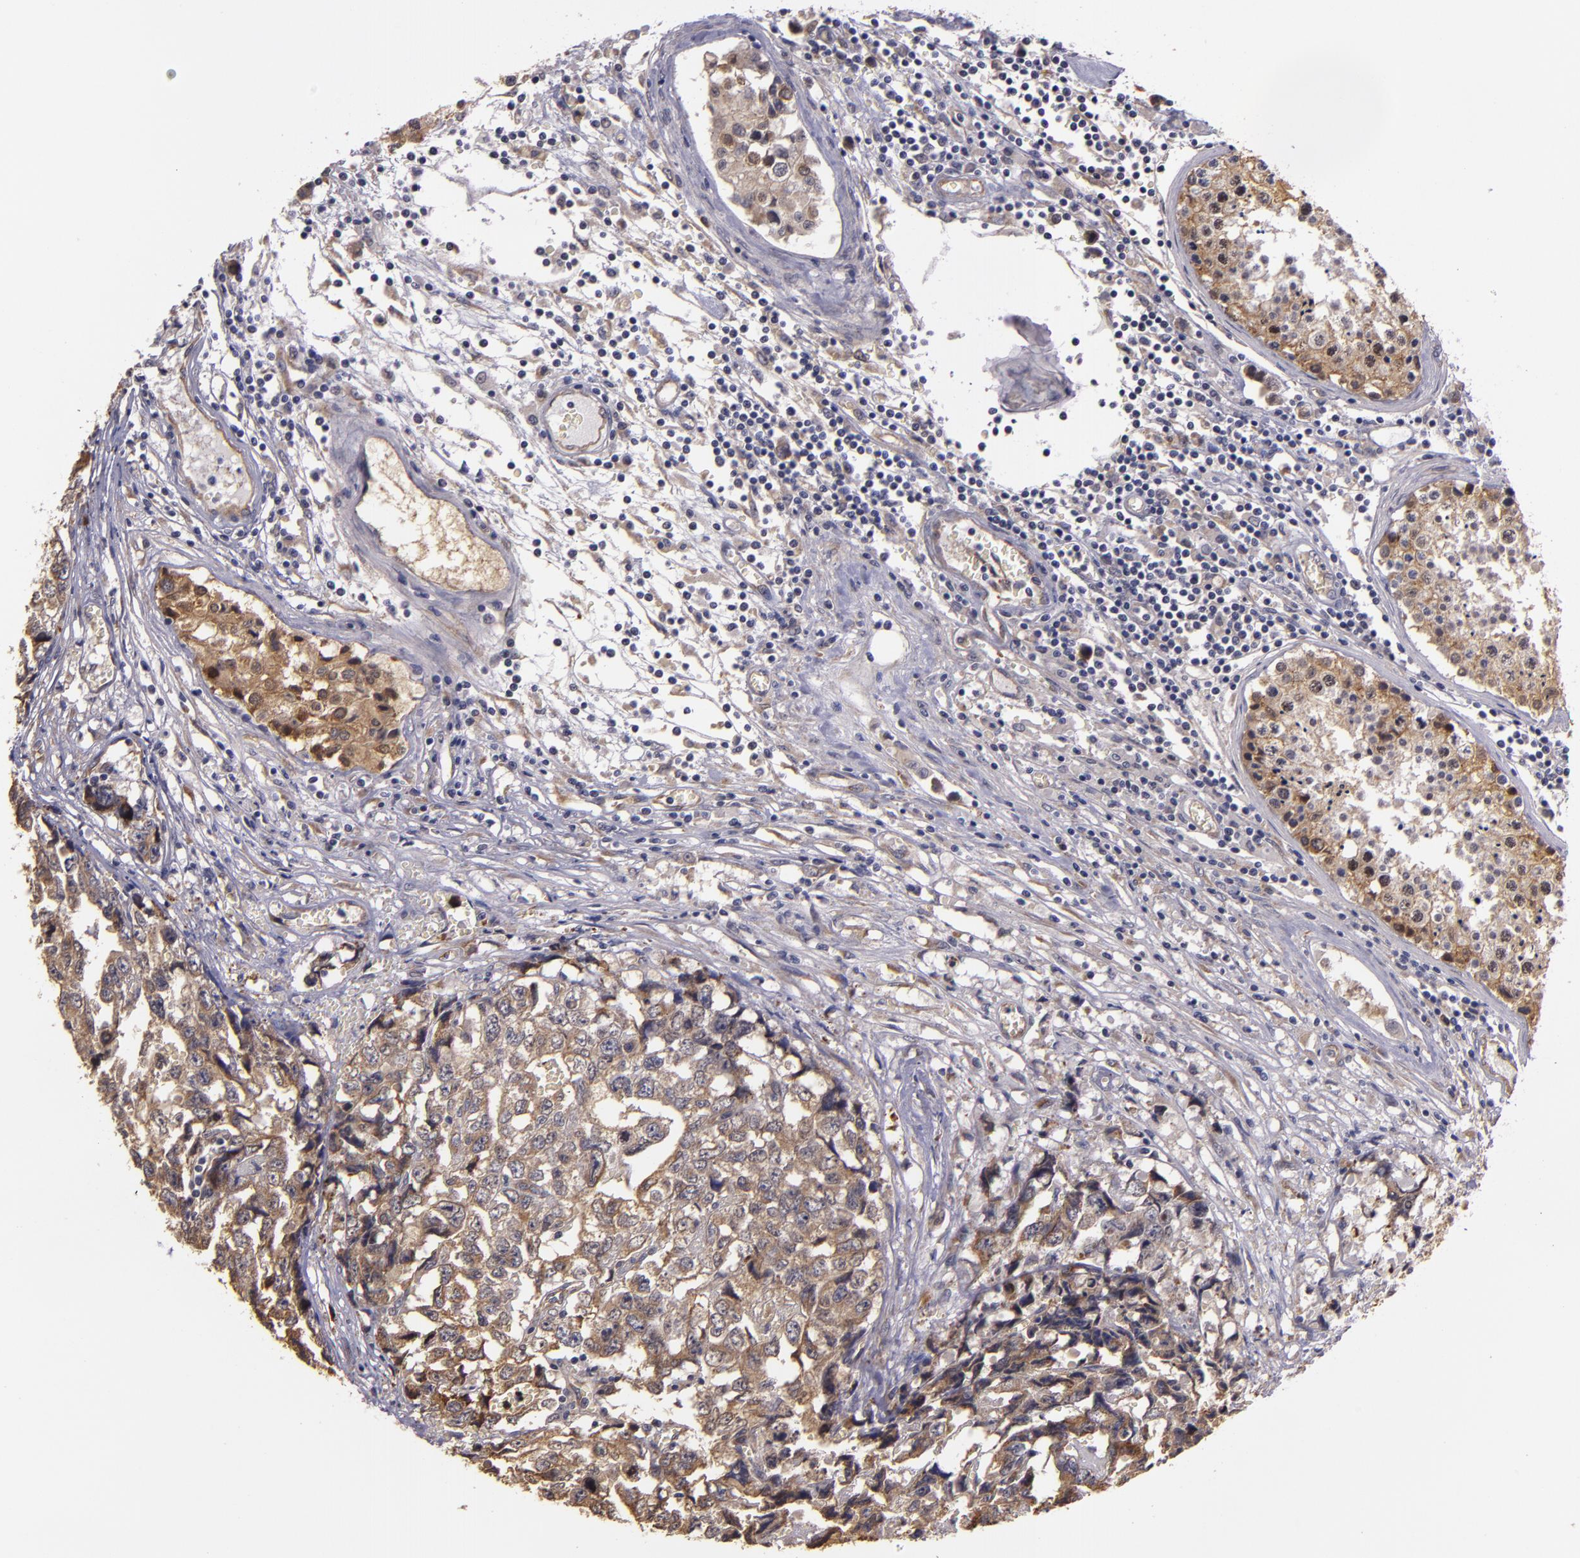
{"staining": {"intensity": "weak", "quantity": "25%-75%", "location": "cytoplasmic/membranous"}, "tissue": "testis cancer", "cell_type": "Tumor cells", "image_type": "cancer", "snomed": [{"axis": "morphology", "description": "Carcinoma, Embryonal, NOS"}, {"axis": "topography", "description": "Testis"}], "caption": "This photomicrograph shows immunohistochemistry staining of testis cancer (embryonal carcinoma), with low weak cytoplasmic/membranous staining in approximately 25%-75% of tumor cells.", "gene": "SYTL4", "patient": {"sex": "male", "age": 31}}